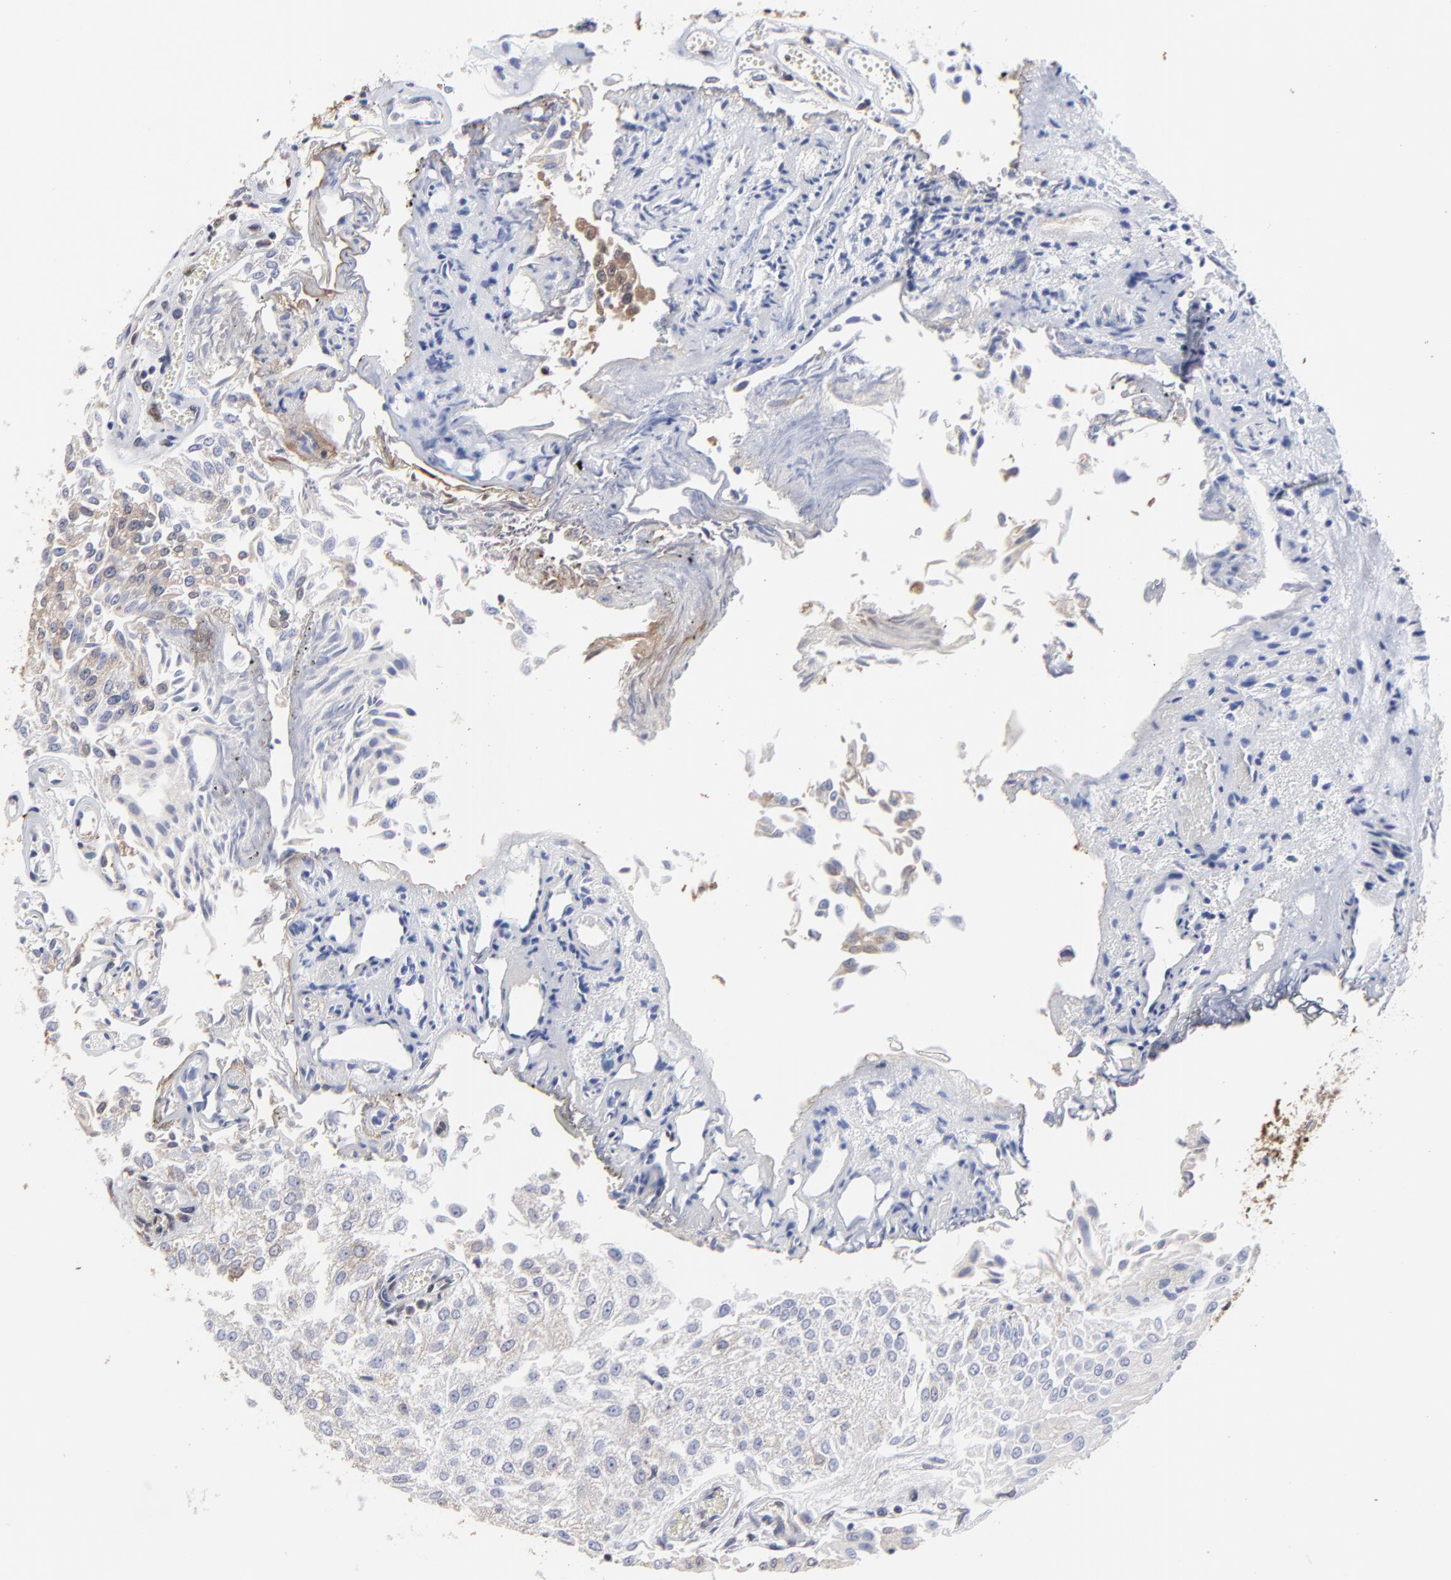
{"staining": {"intensity": "weak", "quantity": "<25%", "location": "cytoplasmic/membranous"}, "tissue": "urothelial cancer", "cell_type": "Tumor cells", "image_type": "cancer", "snomed": [{"axis": "morphology", "description": "Urothelial carcinoma, Low grade"}, {"axis": "topography", "description": "Urinary bladder"}], "caption": "Micrograph shows no protein positivity in tumor cells of urothelial cancer tissue.", "gene": "CCT2", "patient": {"sex": "male", "age": 86}}